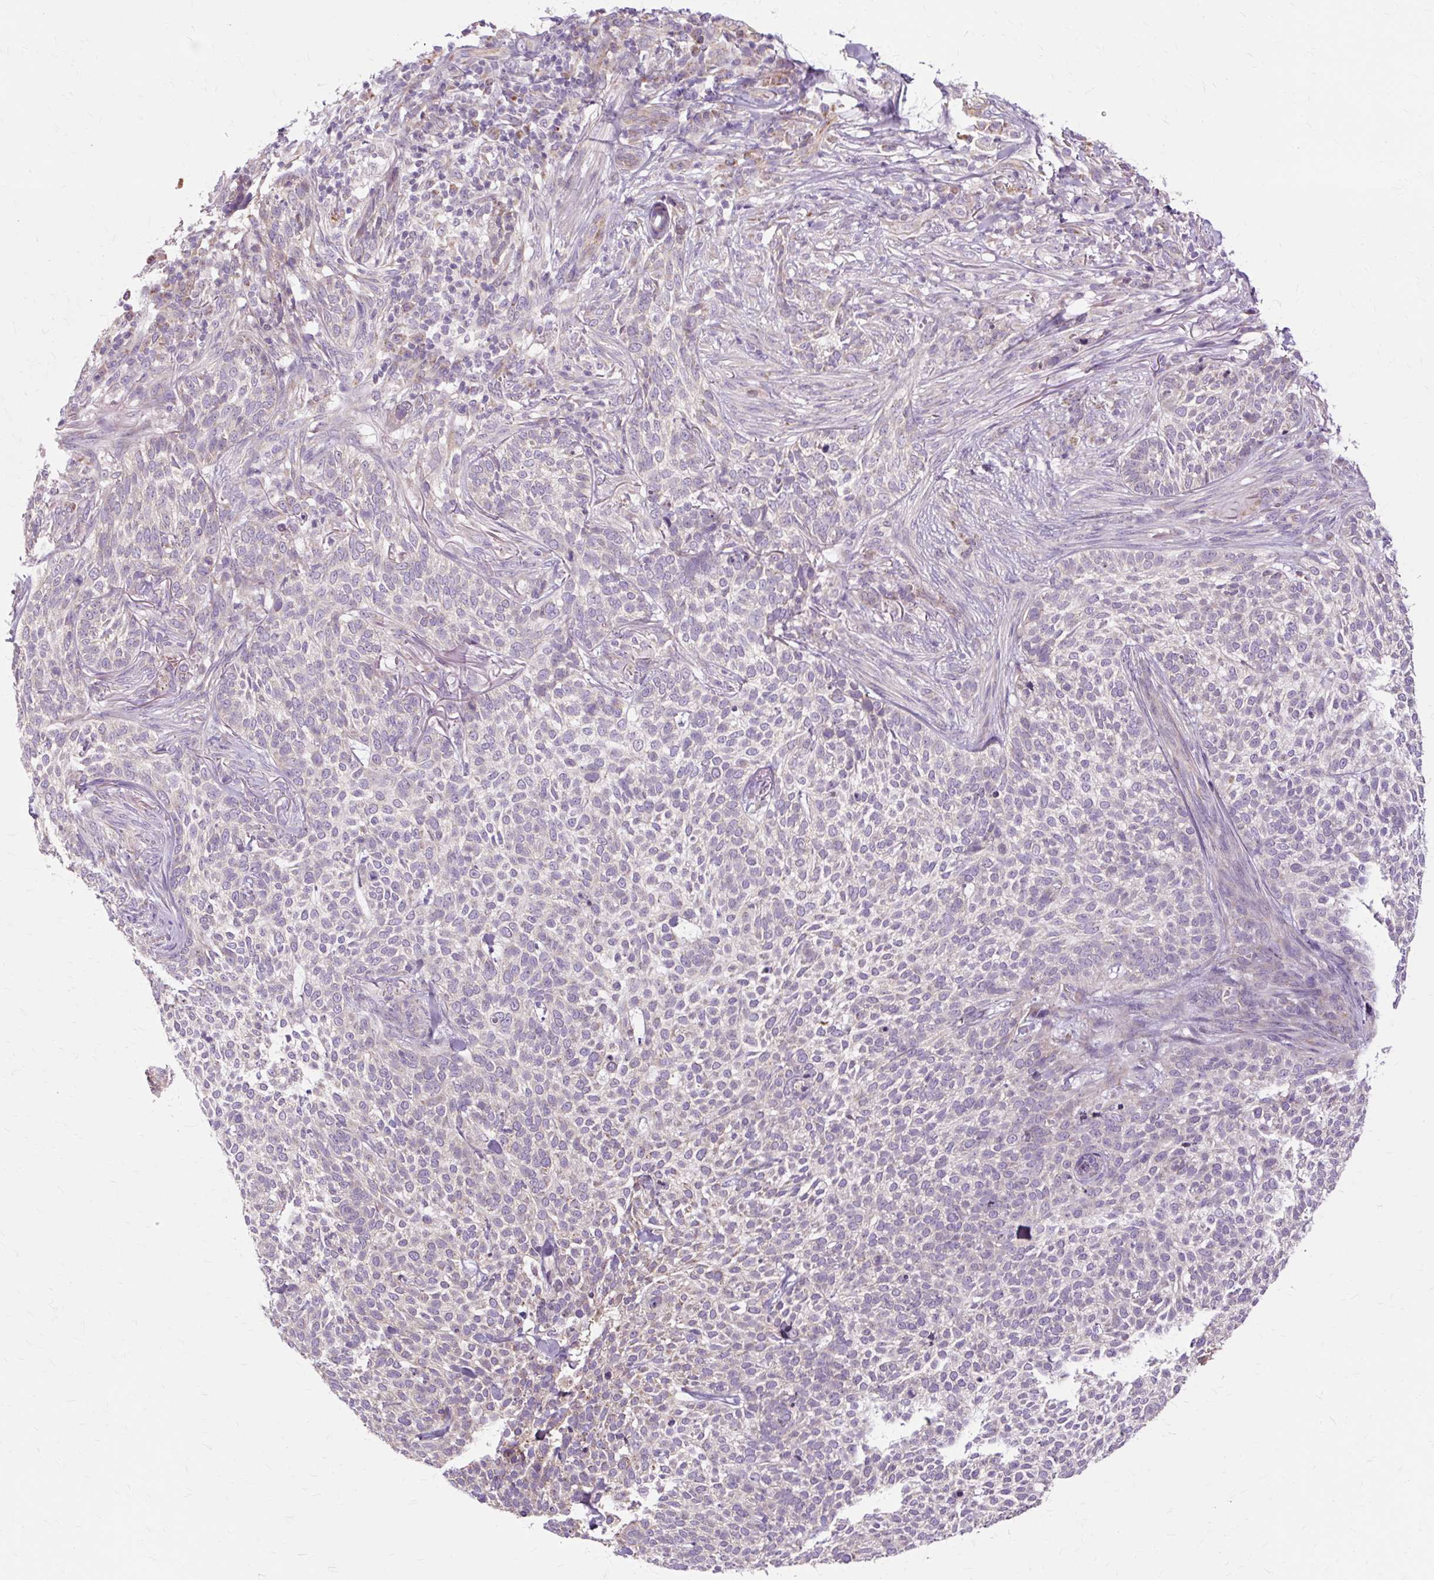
{"staining": {"intensity": "negative", "quantity": "none", "location": "none"}, "tissue": "skin cancer", "cell_type": "Tumor cells", "image_type": "cancer", "snomed": [{"axis": "morphology", "description": "Basal cell carcinoma"}, {"axis": "topography", "description": "Skin"}], "caption": "Histopathology image shows no significant protein positivity in tumor cells of basal cell carcinoma (skin).", "gene": "PDZD2", "patient": {"sex": "female", "age": 64}}